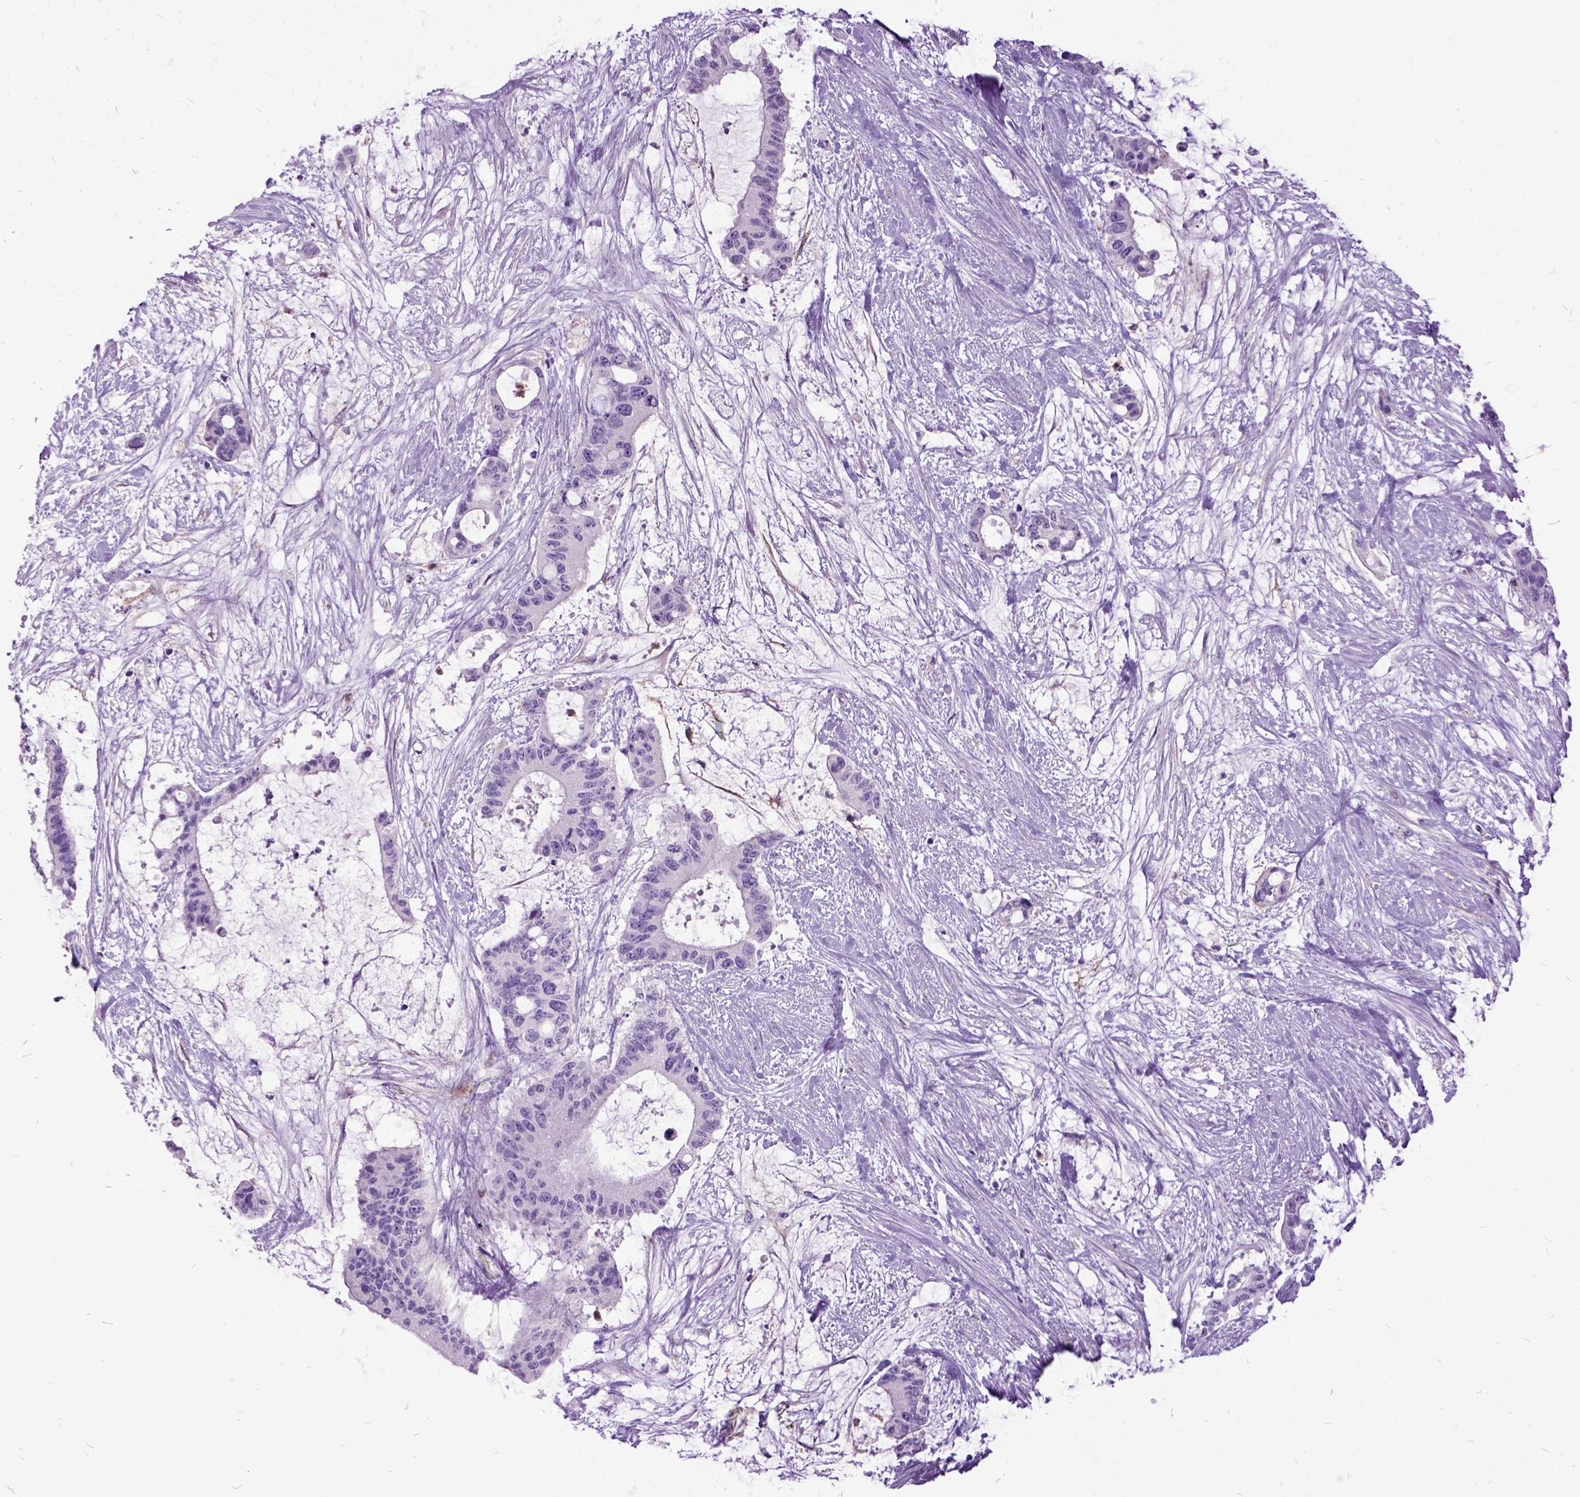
{"staining": {"intensity": "negative", "quantity": "none", "location": "none"}, "tissue": "liver cancer", "cell_type": "Tumor cells", "image_type": "cancer", "snomed": [{"axis": "morphology", "description": "Normal tissue, NOS"}, {"axis": "morphology", "description": "Cholangiocarcinoma"}, {"axis": "topography", "description": "Liver"}, {"axis": "topography", "description": "Peripheral nerve tissue"}], "caption": "A photomicrograph of human liver cancer (cholangiocarcinoma) is negative for staining in tumor cells. (DAB immunohistochemistry, high magnification).", "gene": "MME", "patient": {"sex": "female", "age": 73}}